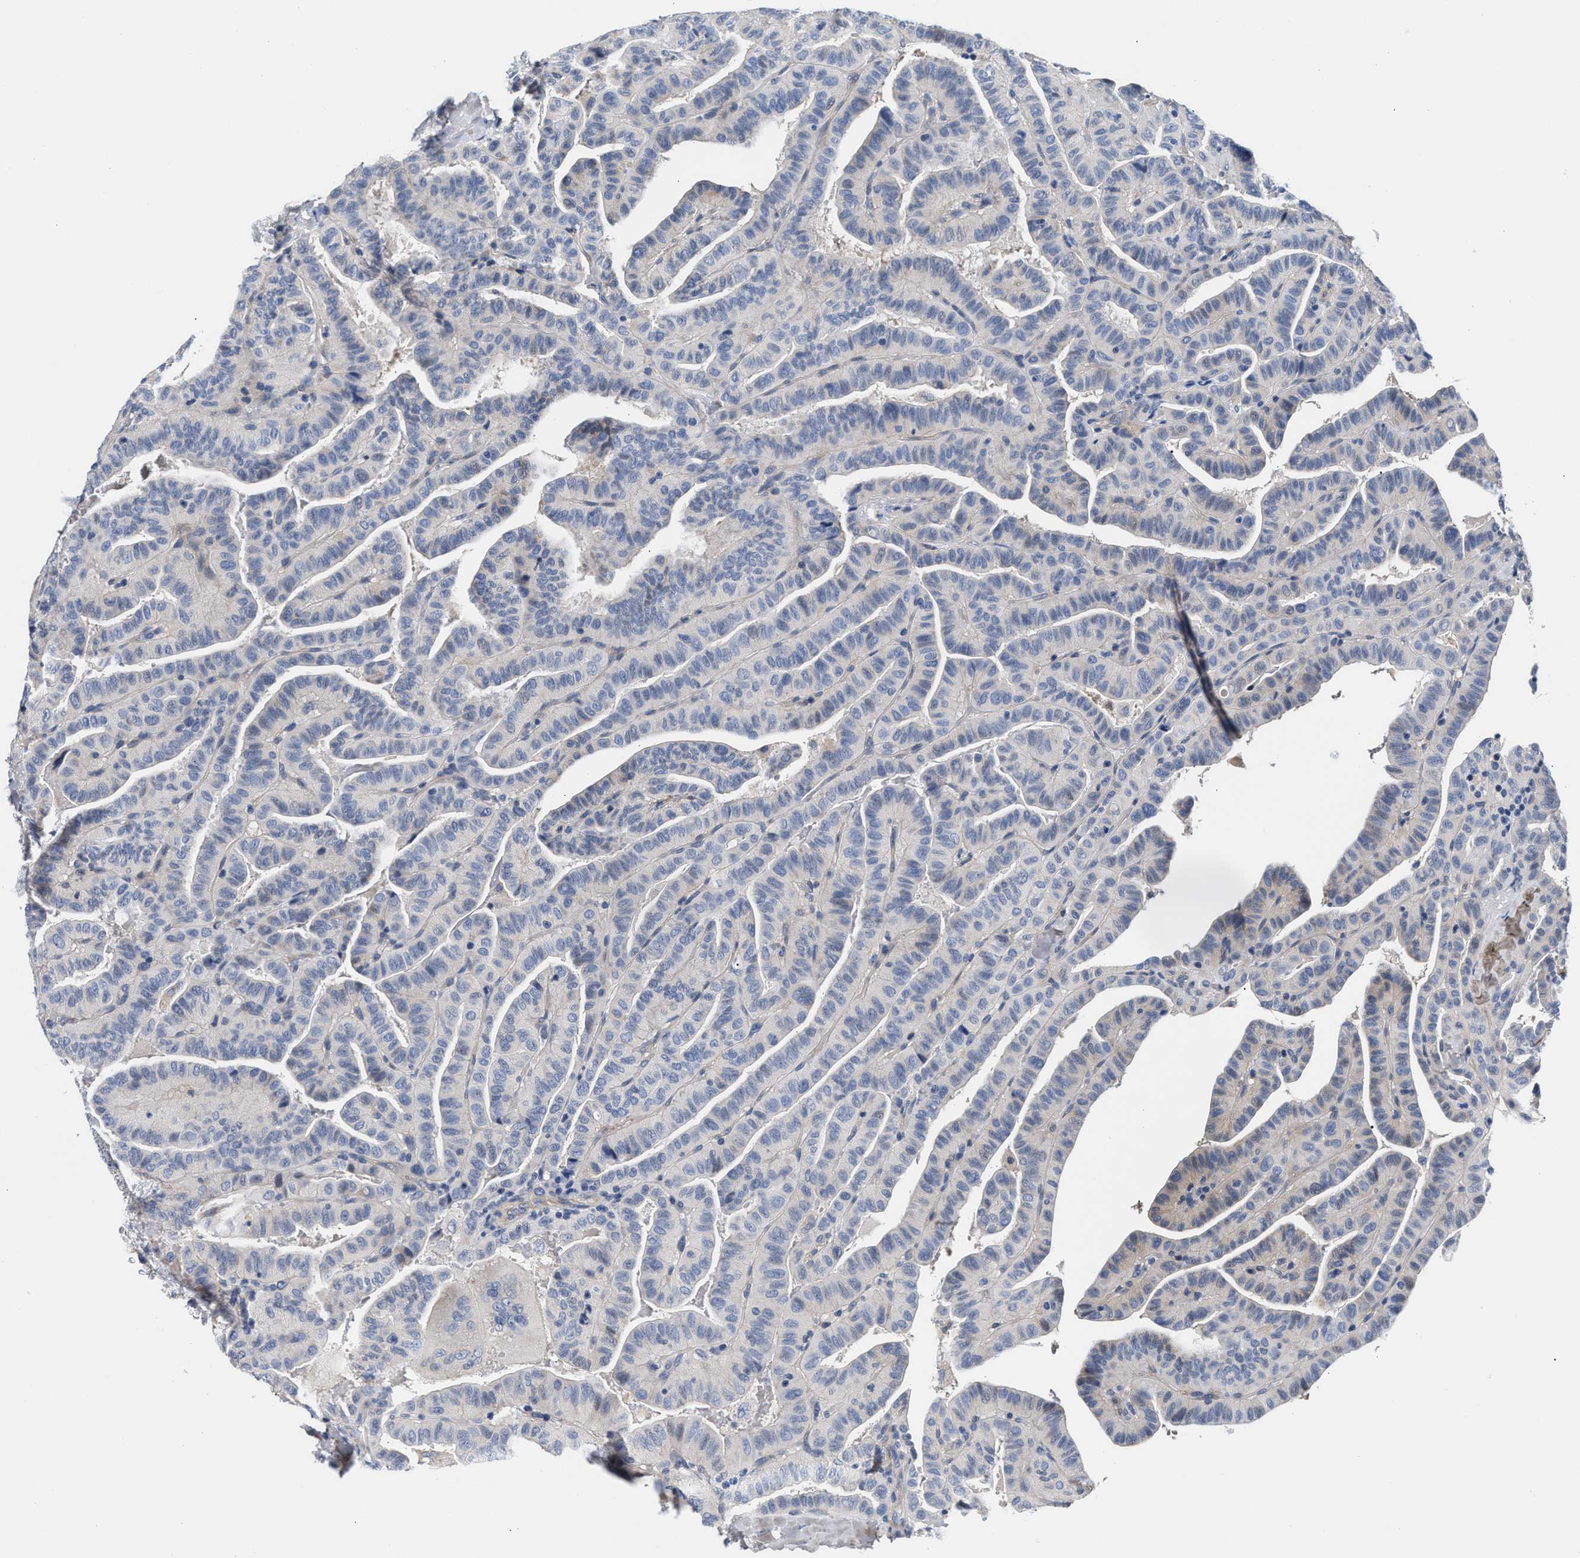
{"staining": {"intensity": "negative", "quantity": "none", "location": "none"}, "tissue": "thyroid cancer", "cell_type": "Tumor cells", "image_type": "cancer", "snomed": [{"axis": "morphology", "description": "Papillary adenocarcinoma, NOS"}, {"axis": "topography", "description": "Thyroid gland"}], "caption": "A photomicrograph of human papillary adenocarcinoma (thyroid) is negative for staining in tumor cells.", "gene": "ACTL7B", "patient": {"sex": "male", "age": 77}}